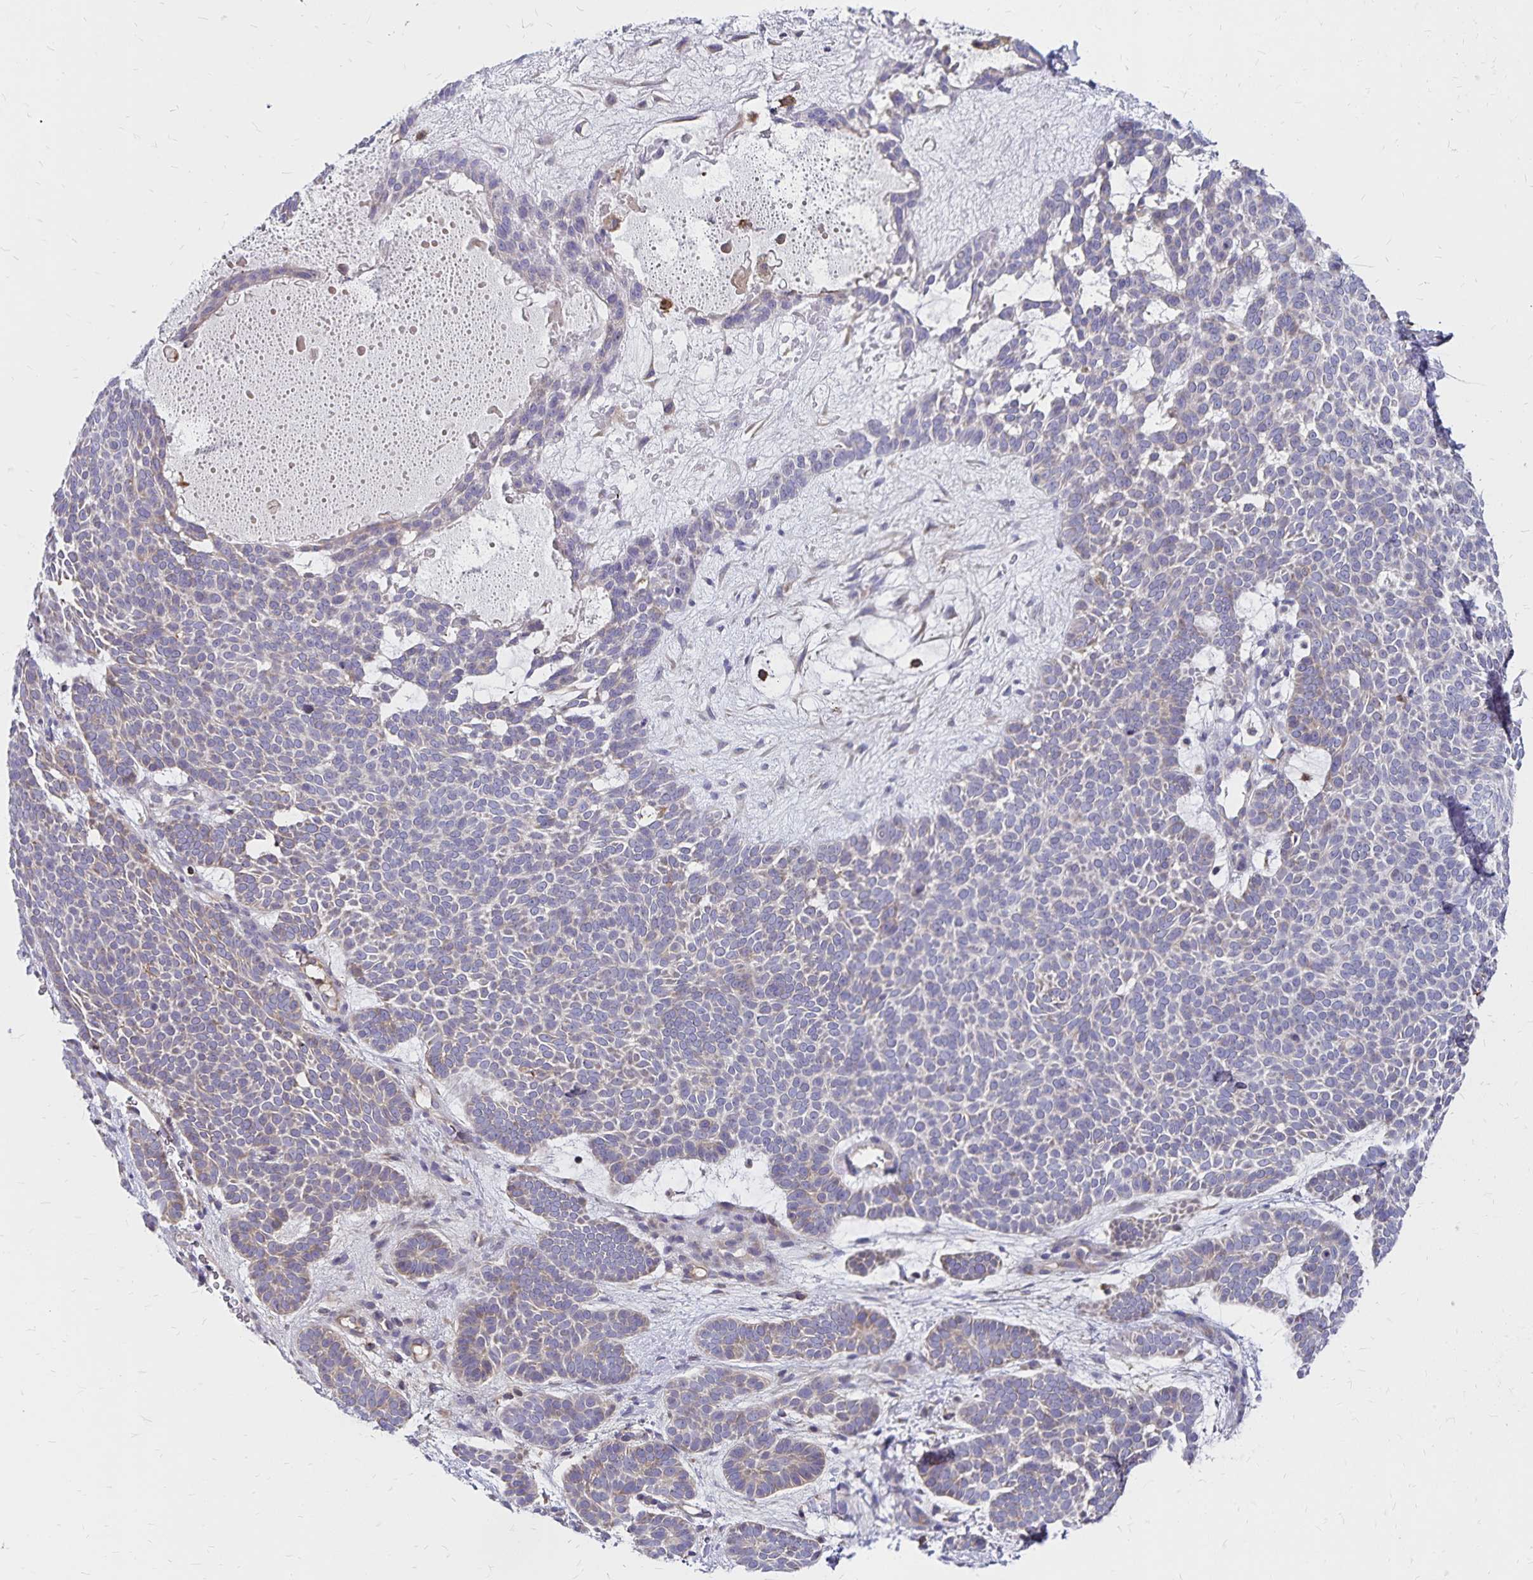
{"staining": {"intensity": "negative", "quantity": "none", "location": "none"}, "tissue": "skin cancer", "cell_type": "Tumor cells", "image_type": "cancer", "snomed": [{"axis": "morphology", "description": "Basal cell carcinoma"}, {"axis": "topography", "description": "Skin"}], "caption": "This is an immunohistochemistry (IHC) image of basal cell carcinoma (skin). There is no expression in tumor cells.", "gene": "NAGPA", "patient": {"sex": "female", "age": 82}}